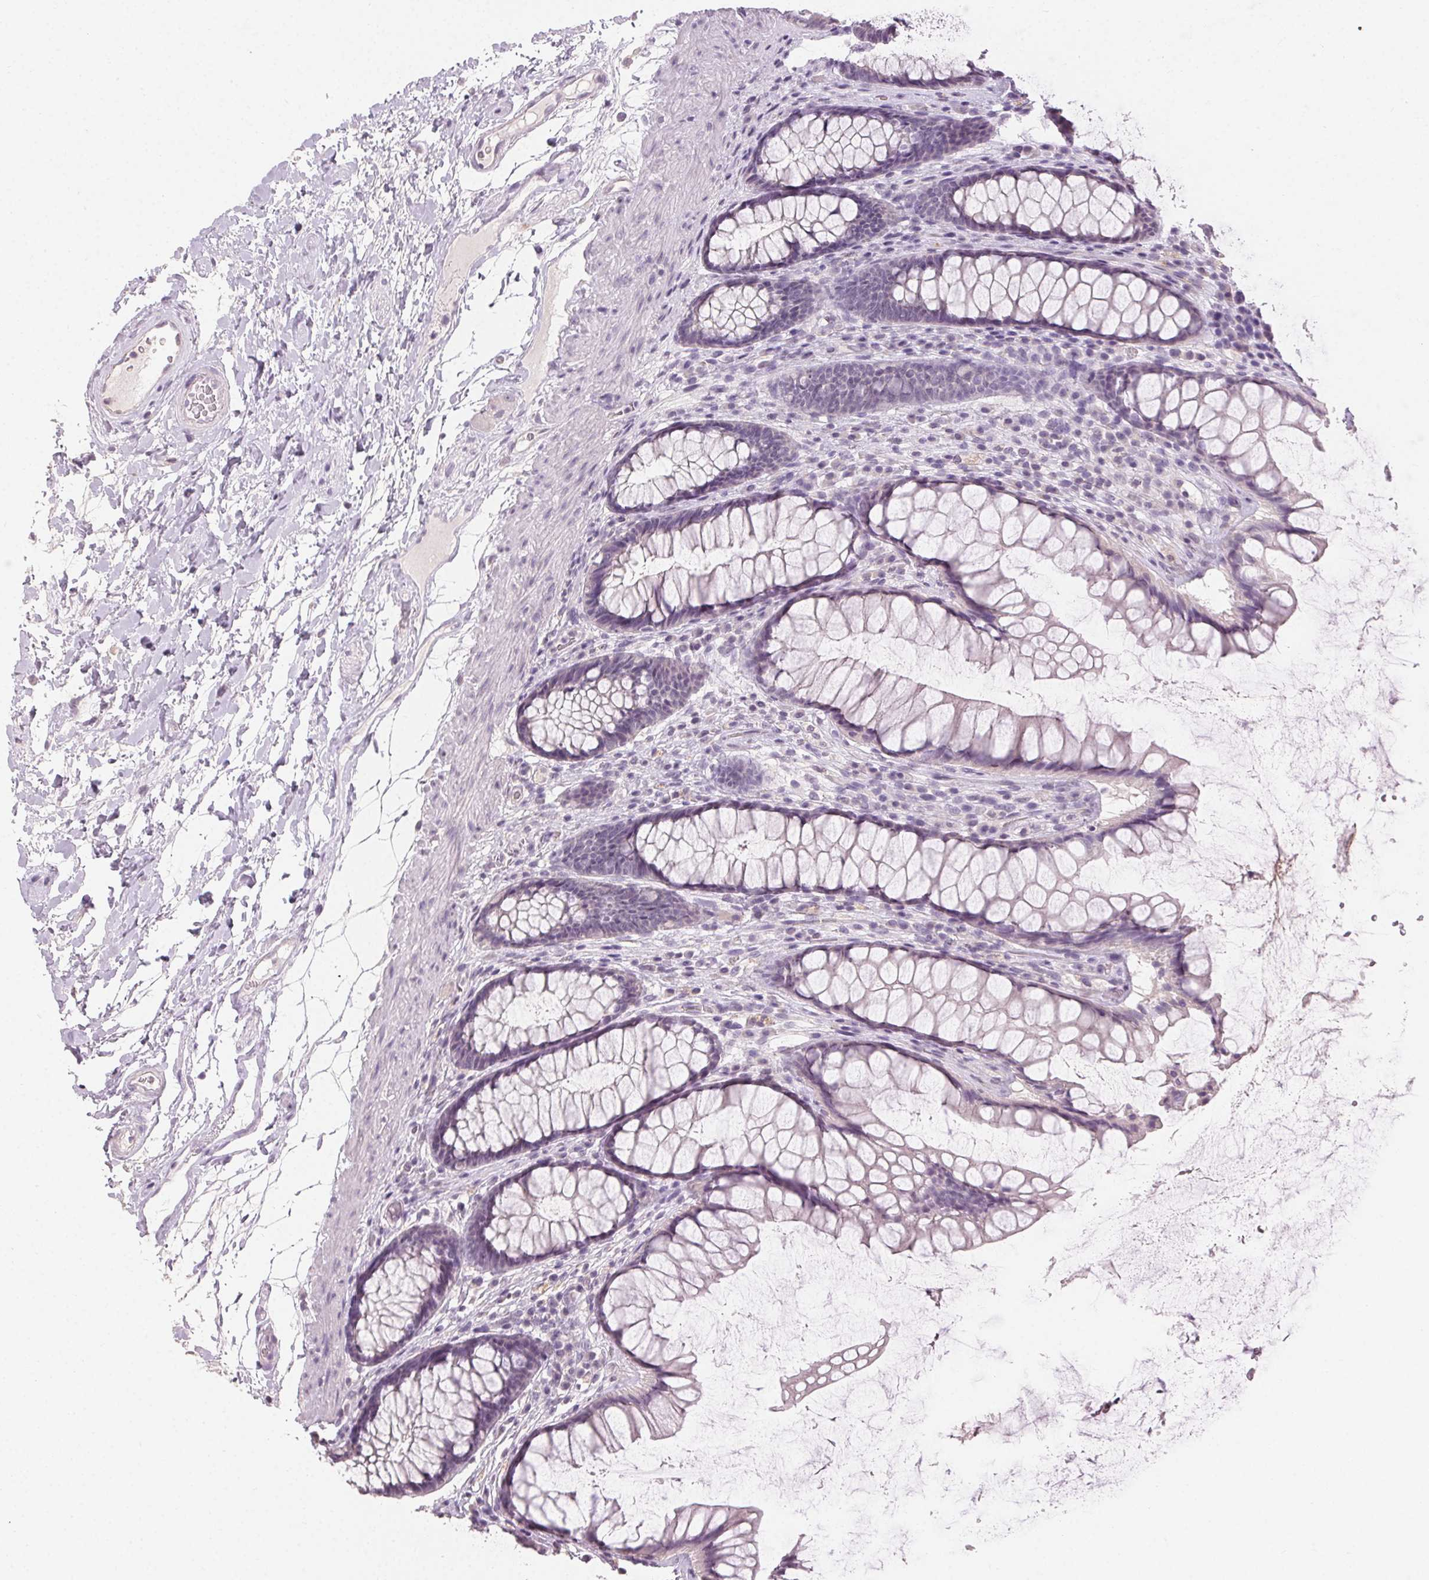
{"staining": {"intensity": "negative", "quantity": "none", "location": "none"}, "tissue": "rectum", "cell_type": "Glandular cells", "image_type": "normal", "snomed": [{"axis": "morphology", "description": "Normal tissue, NOS"}, {"axis": "topography", "description": "Rectum"}], "caption": "Immunohistochemistry (IHC) of normal human rectum reveals no positivity in glandular cells. The staining is performed using DAB brown chromogen with nuclei counter-stained in using hematoxylin.", "gene": "CLTRN", "patient": {"sex": "male", "age": 72}}